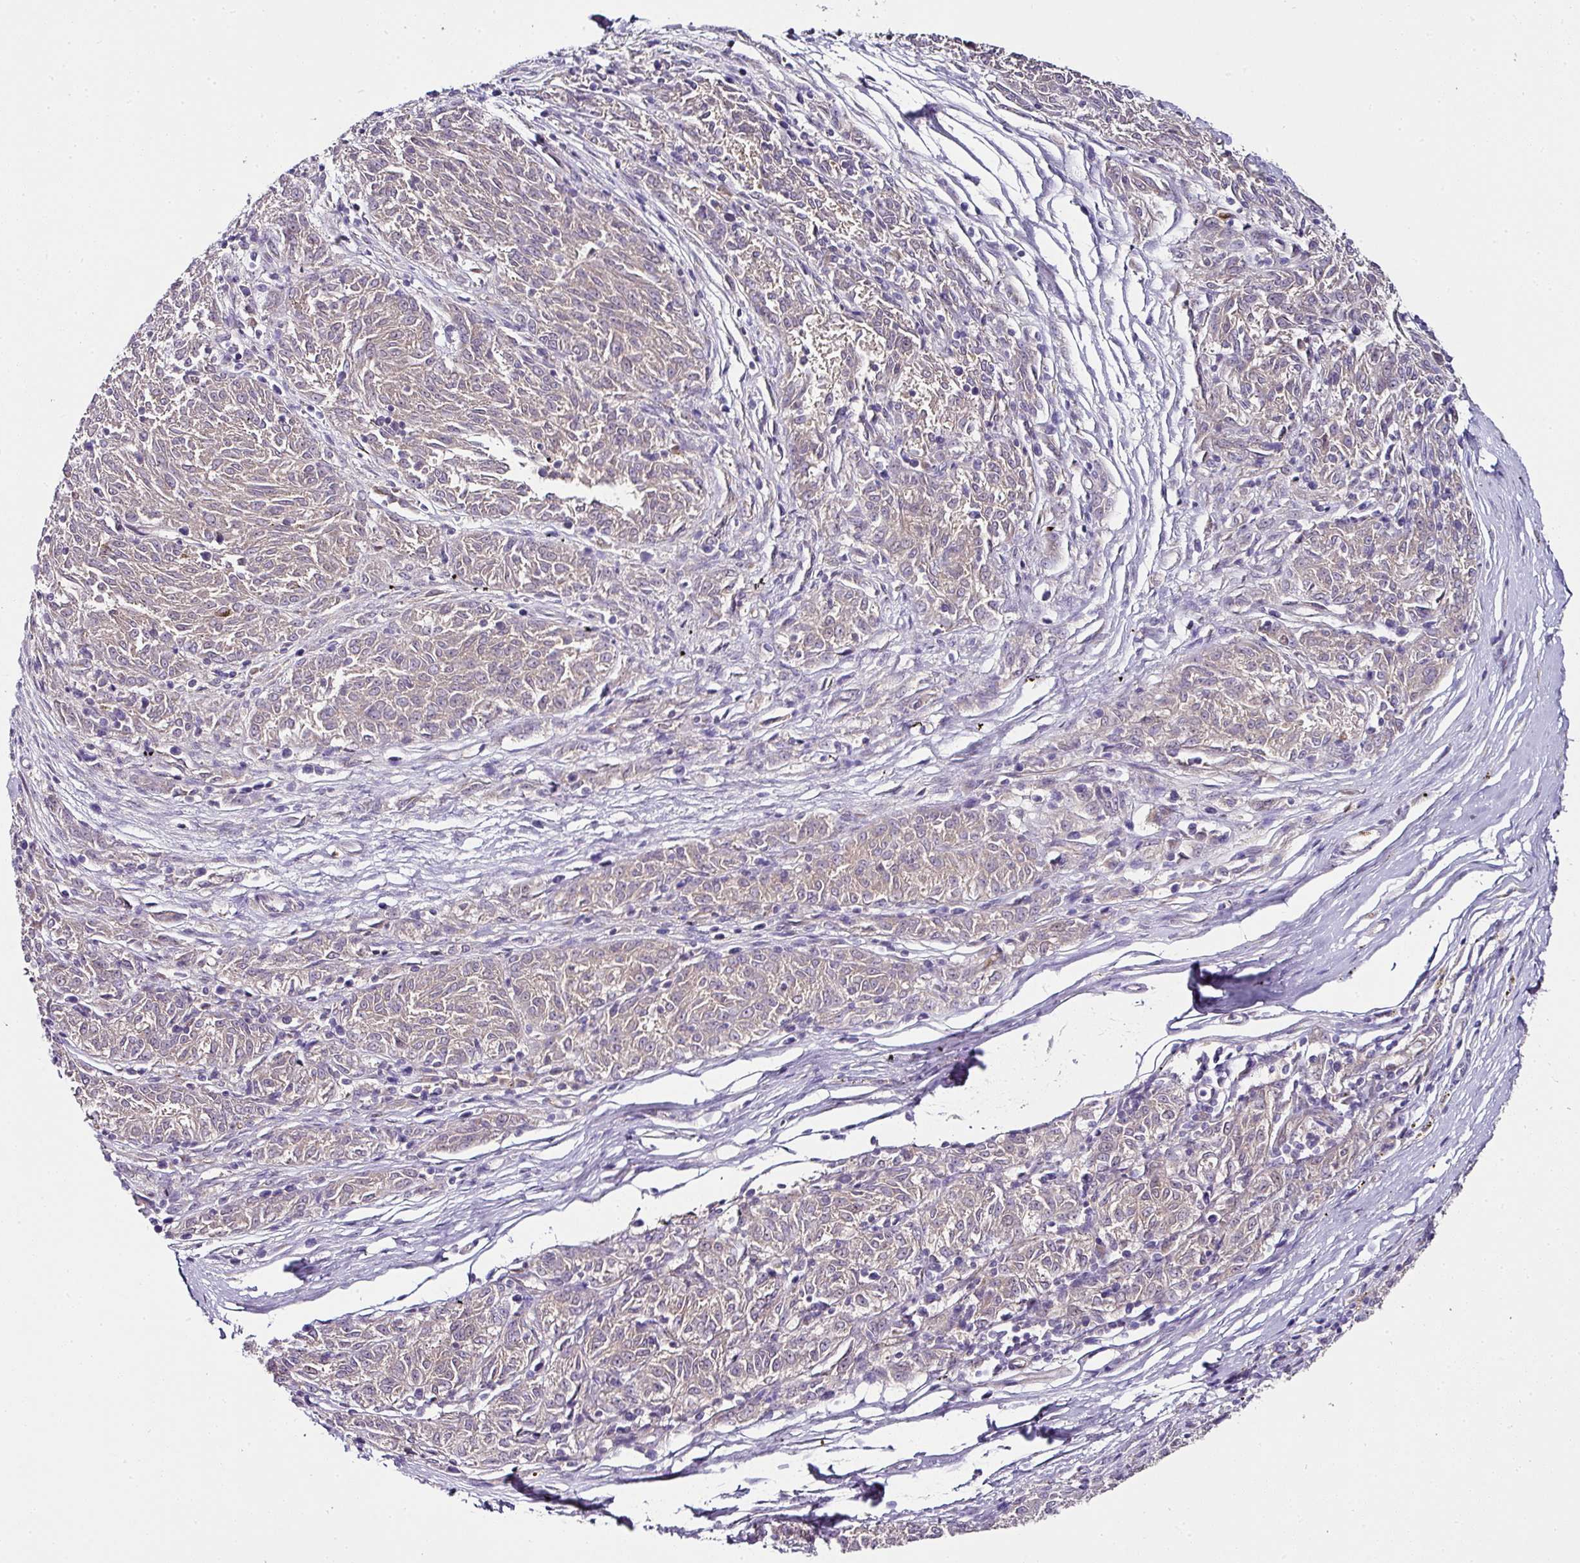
{"staining": {"intensity": "weak", "quantity": "<25%", "location": "cytoplasmic/membranous"}, "tissue": "melanoma", "cell_type": "Tumor cells", "image_type": "cancer", "snomed": [{"axis": "morphology", "description": "Malignant melanoma, NOS"}, {"axis": "topography", "description": "Skin"}], "caption": "Malignant melanoma stained for a protein using IHC displays no staining tumor cells.", "gene": "SKIC2", "patient": {"sex": "female", "age": 72}}